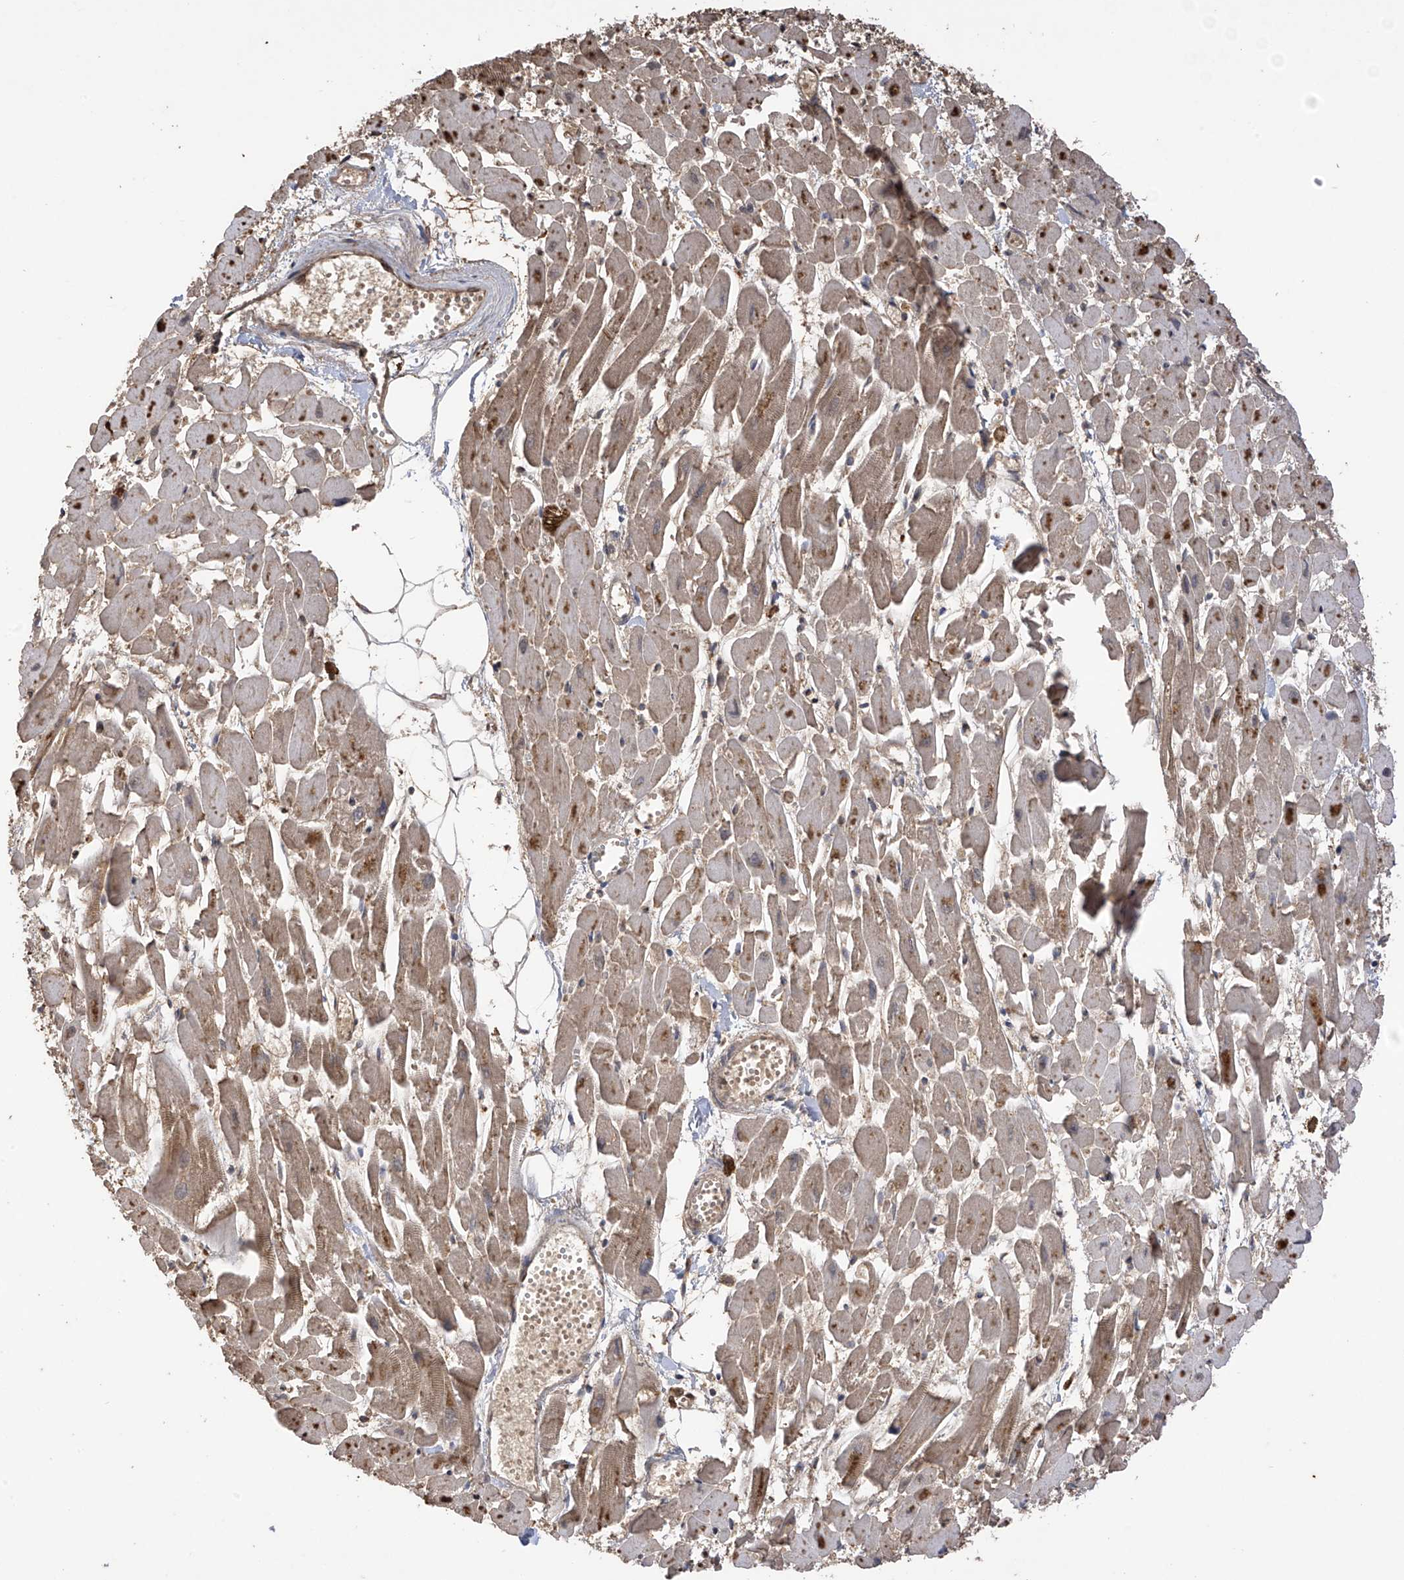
{"staining": {"intensity": "moderate", "quantity": ">75%", "location": "cytoplasmic/membranous"}, "tissue": "heart muscle", "cell_type": "Cardiomyocytes", "image_type": "normal", "snomed": [{"axis": "morphology", "description": "Normal tissue, NOS"}, {"axis": "topography", "description": "Heart"}], "caption": "Benign heart muscle exhibits moderate cytoplasmic/membranous staining in approximately >75% of cardiomyocytes, visualized by immunohistochemistry. (DAB (3,3'-diaminobenzidine) IHC with brightfield microscopy, high magnification).", "gene": "PNPT1", "patient": {"sex": "female", "age": 64}}